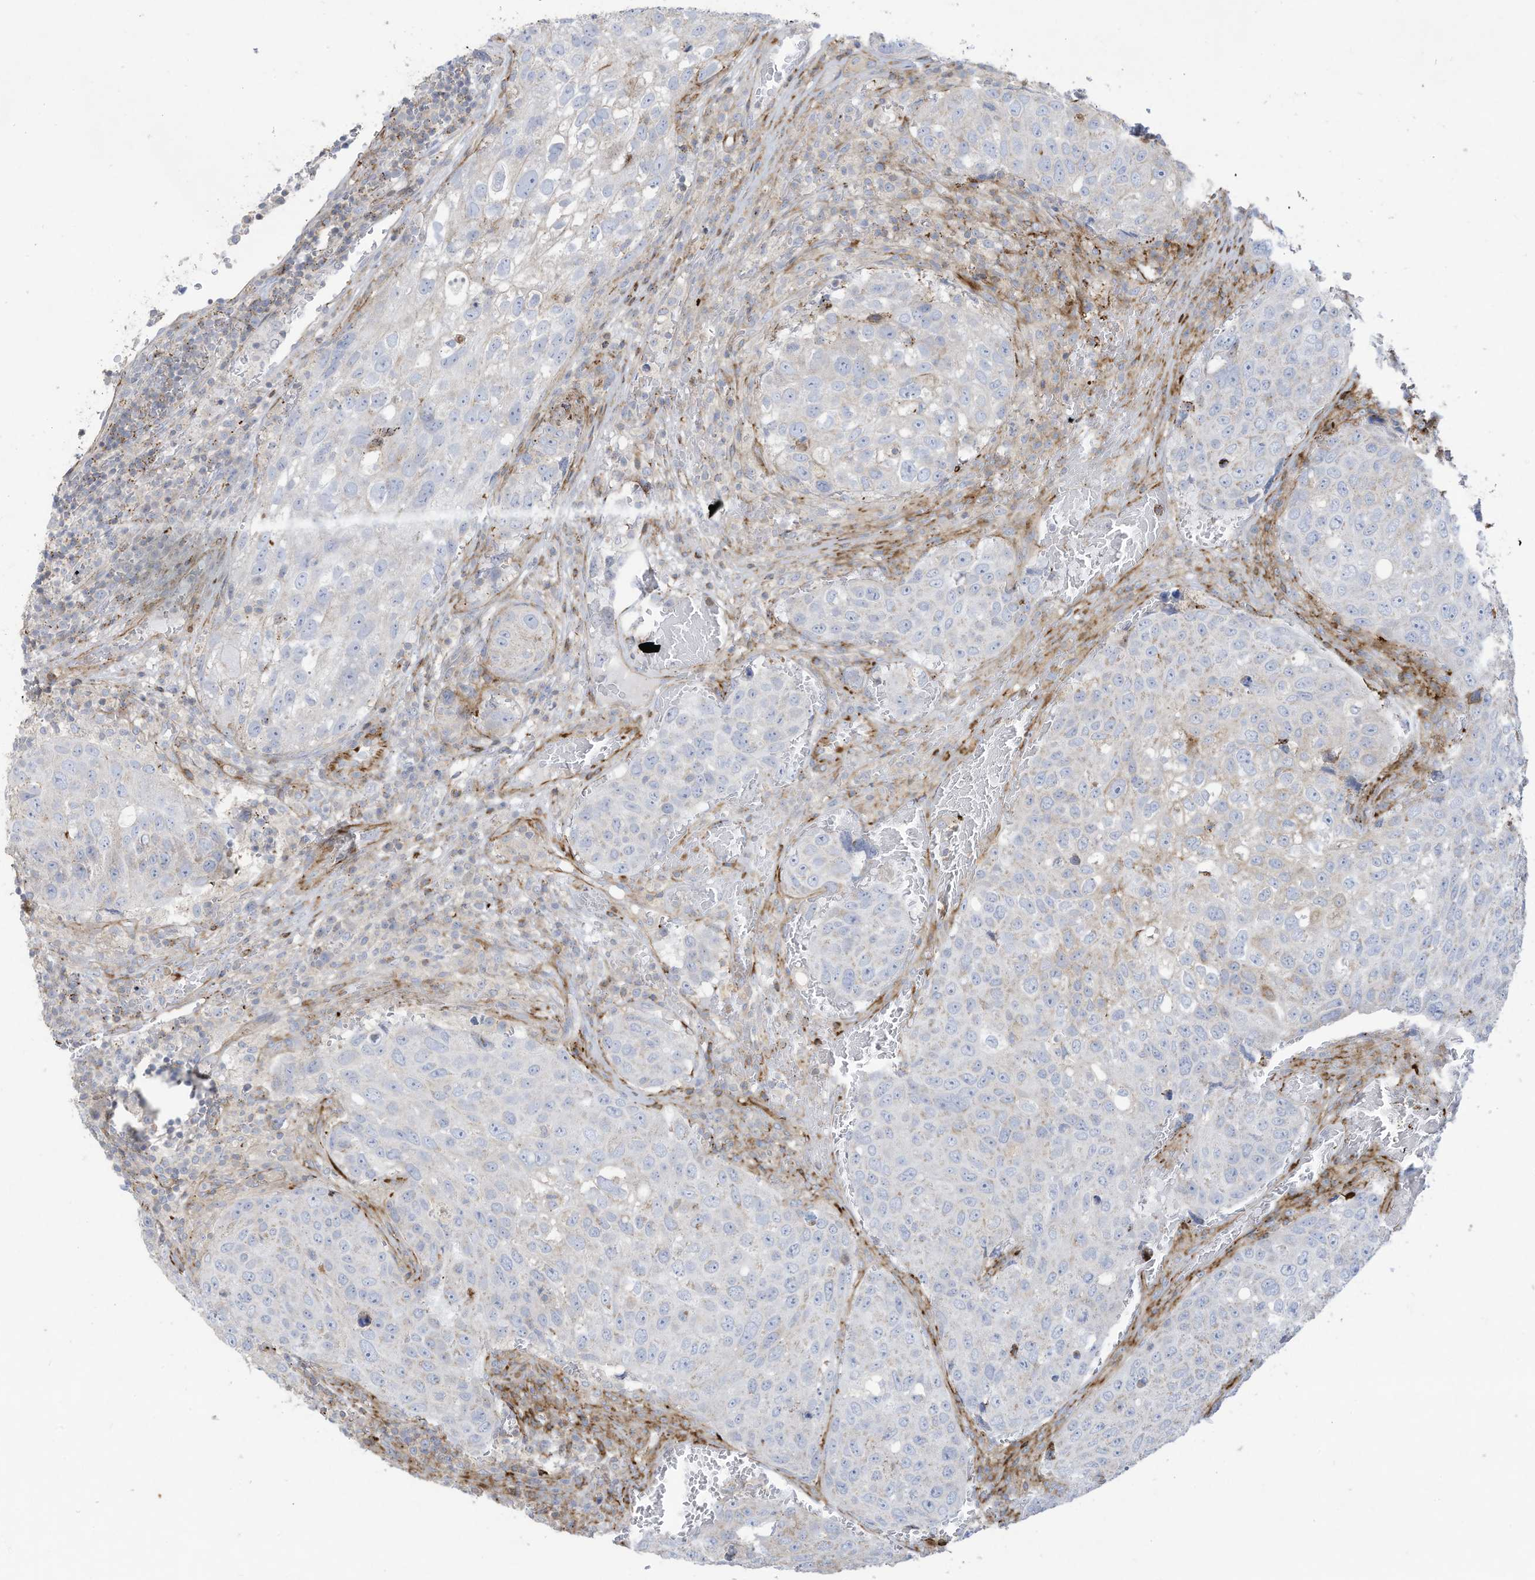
{"staining": {"intensity": "negative", "quantity": "none", "location": "none"}, "tissue": "urothelial cancer", "cell_type": "Tumor cells", "image_type": "cancer", "snomed": [{"axis": "morphology", "description": "Urothelial carcinoma, High grade"}, {"axis": "topography", "description": "Lymph node"}, {"axis": "topography", "description": "Urinary bladder"}], "caption": "Micrograph shows no protein positivity in tumor cells of urothelial cancer tissue.", "gene": "THNSL2", "patient": {"sex": "male", "age": 51}}